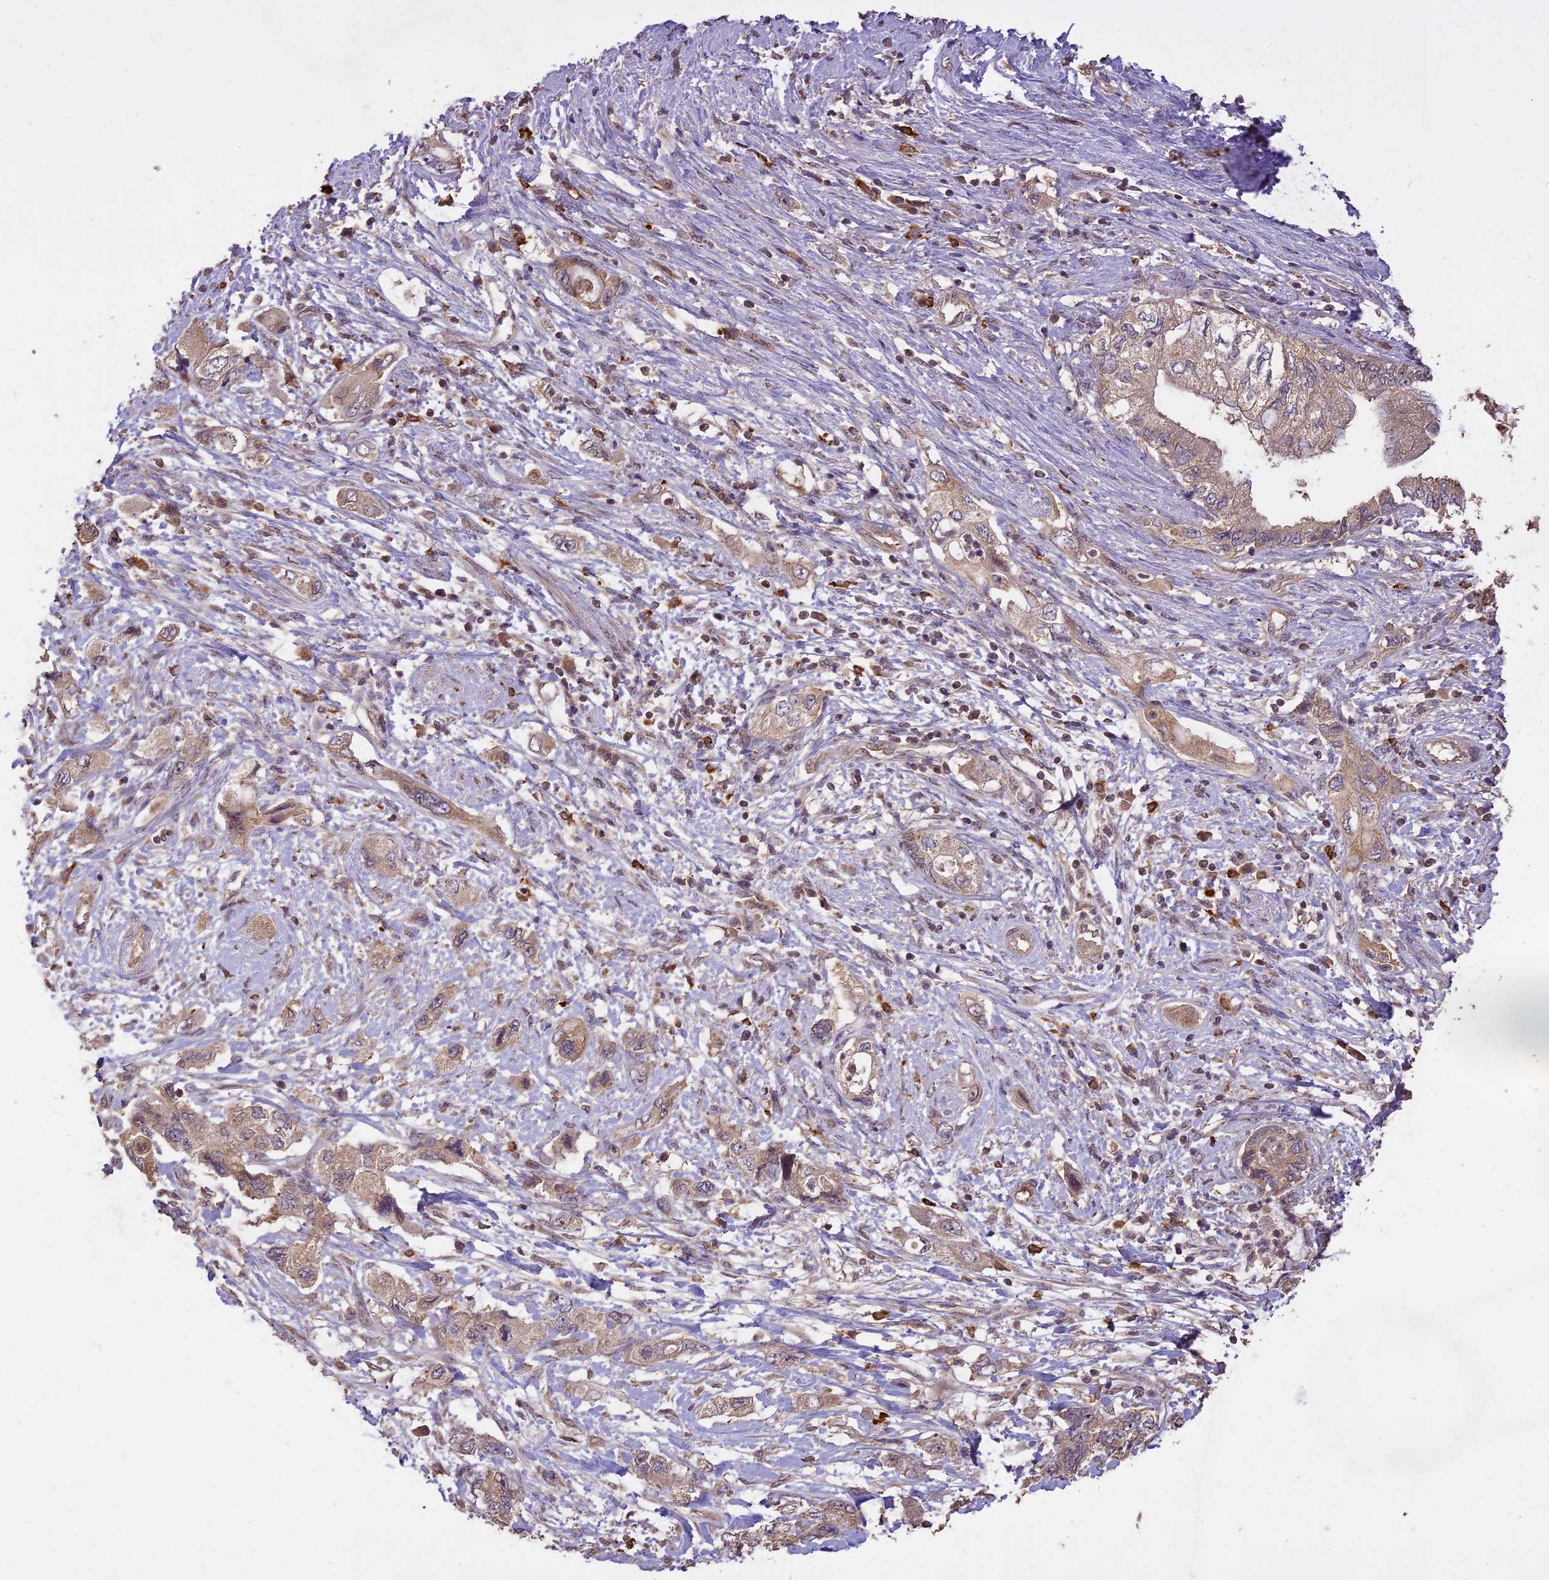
{"staining": {"intensity": "moderate", "quantity": ">75%", "location": "cytoplasmic/membranous"}, "tissue": "pancreatic cancer", "cell_type": "Tumor cells", "image_type": "cancer", "snomed": [{"axis": "morphology", "description": "Adenocarcinoma, NOS"}, {"axis": "topography", "description": "Pancreas"}], "caption": "Pancreatic adenocarcinoma tissue displays moderate cytoplasmic/membranous positivity in approximately >75% of tumor cells, visualized by immunohistochemistry.", "gene": "TIGD7", "patient": {"sex": "female", "age": 73}}